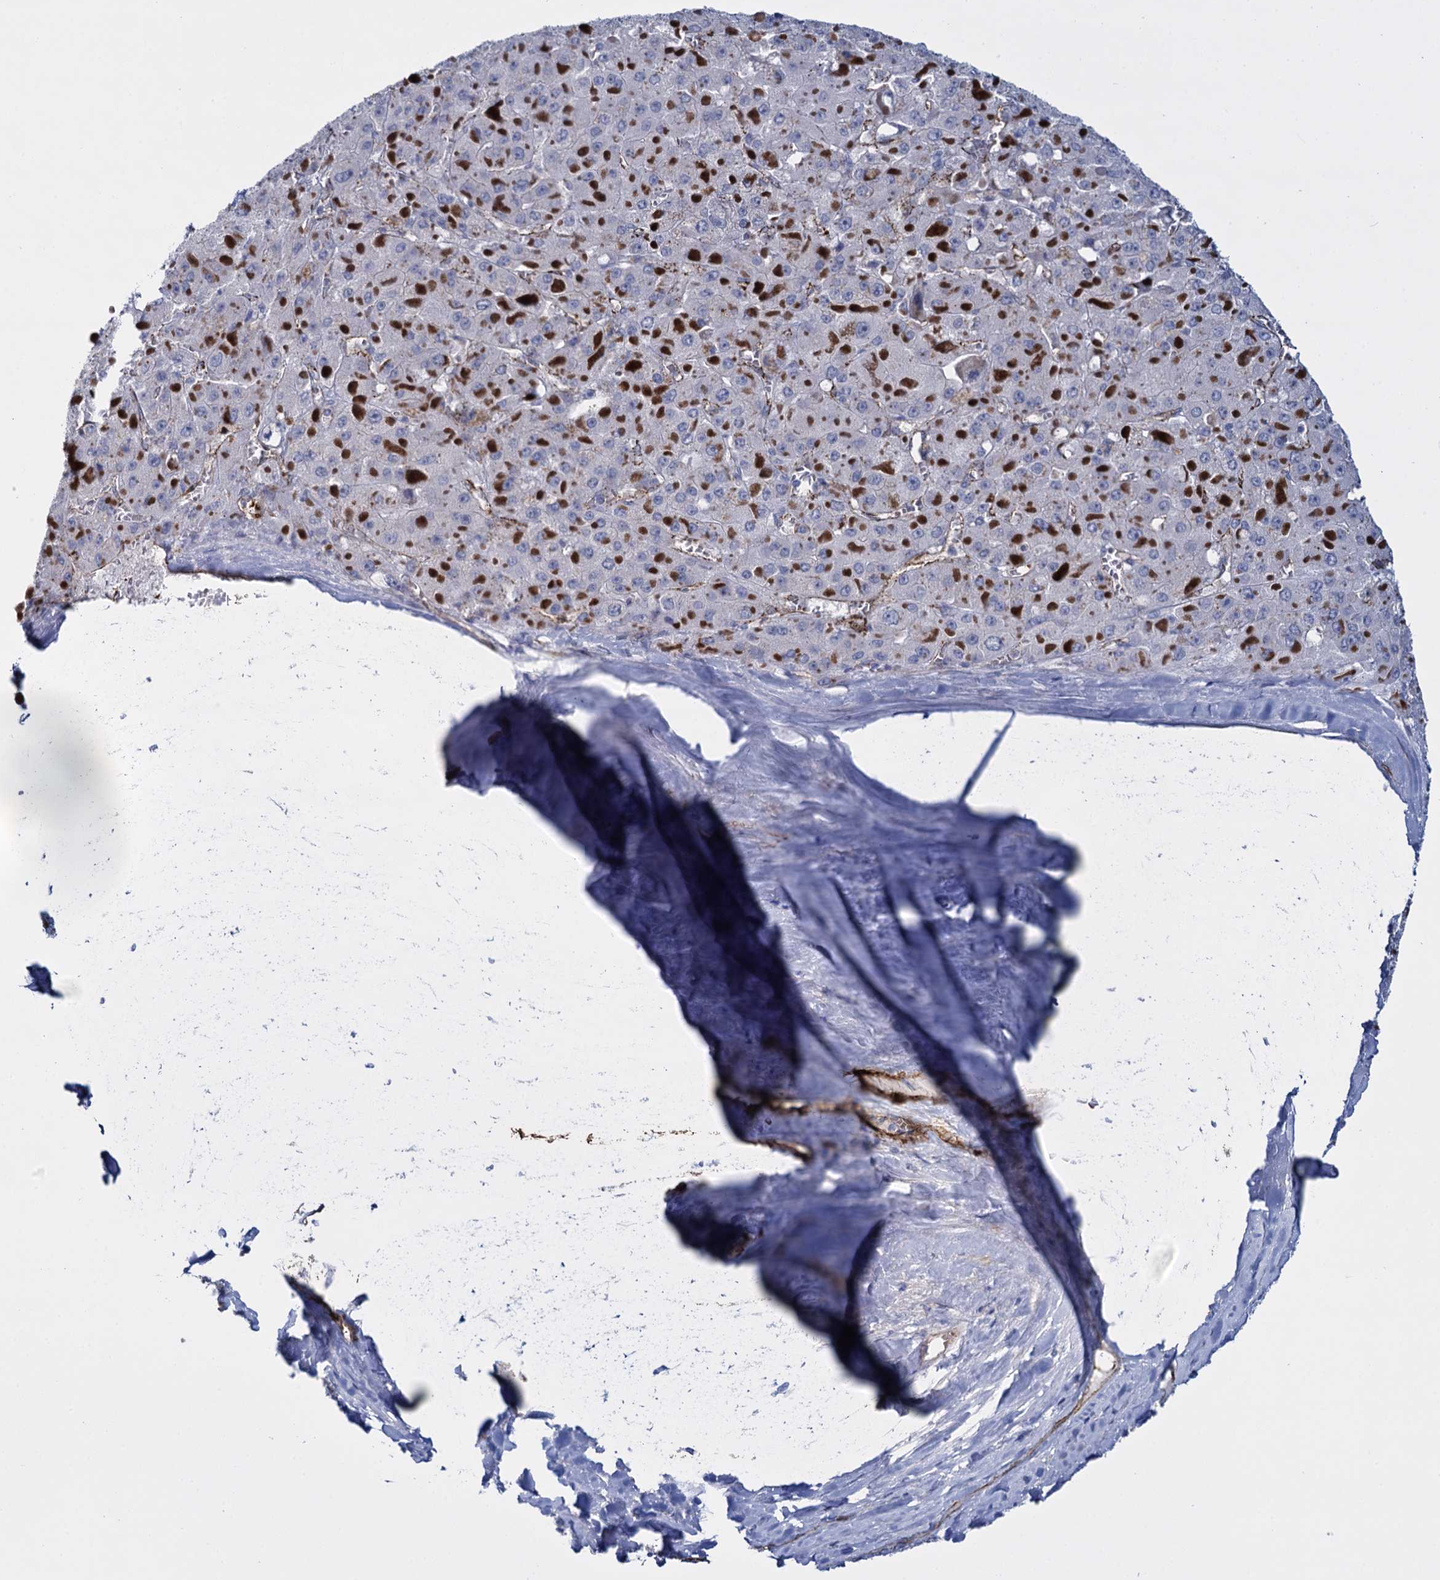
{"staining": {"intensity": "negative", "quantity": "none", "location": "none"}, "tissue": "liver cancer", "cell_type": "Tumor cells", "image_type": "cancer", "snomed": [{"axis": "morphology", "description": "Carcinoma, Hepatocellular, NOS"}, {"axis": "topography", "description": "Liver"}], "caption": "This is a photomicrograph of IHC staining of liver cancer (hepatocellular carcinoma), which shows no staining in tumor cells. Brightfield microscopy of IHC stained with DAB (brown) and hematoxylin (blue), captured at high magnification.", "gene": "SNCG", "patient": {"sex": "female", "age": 73}}